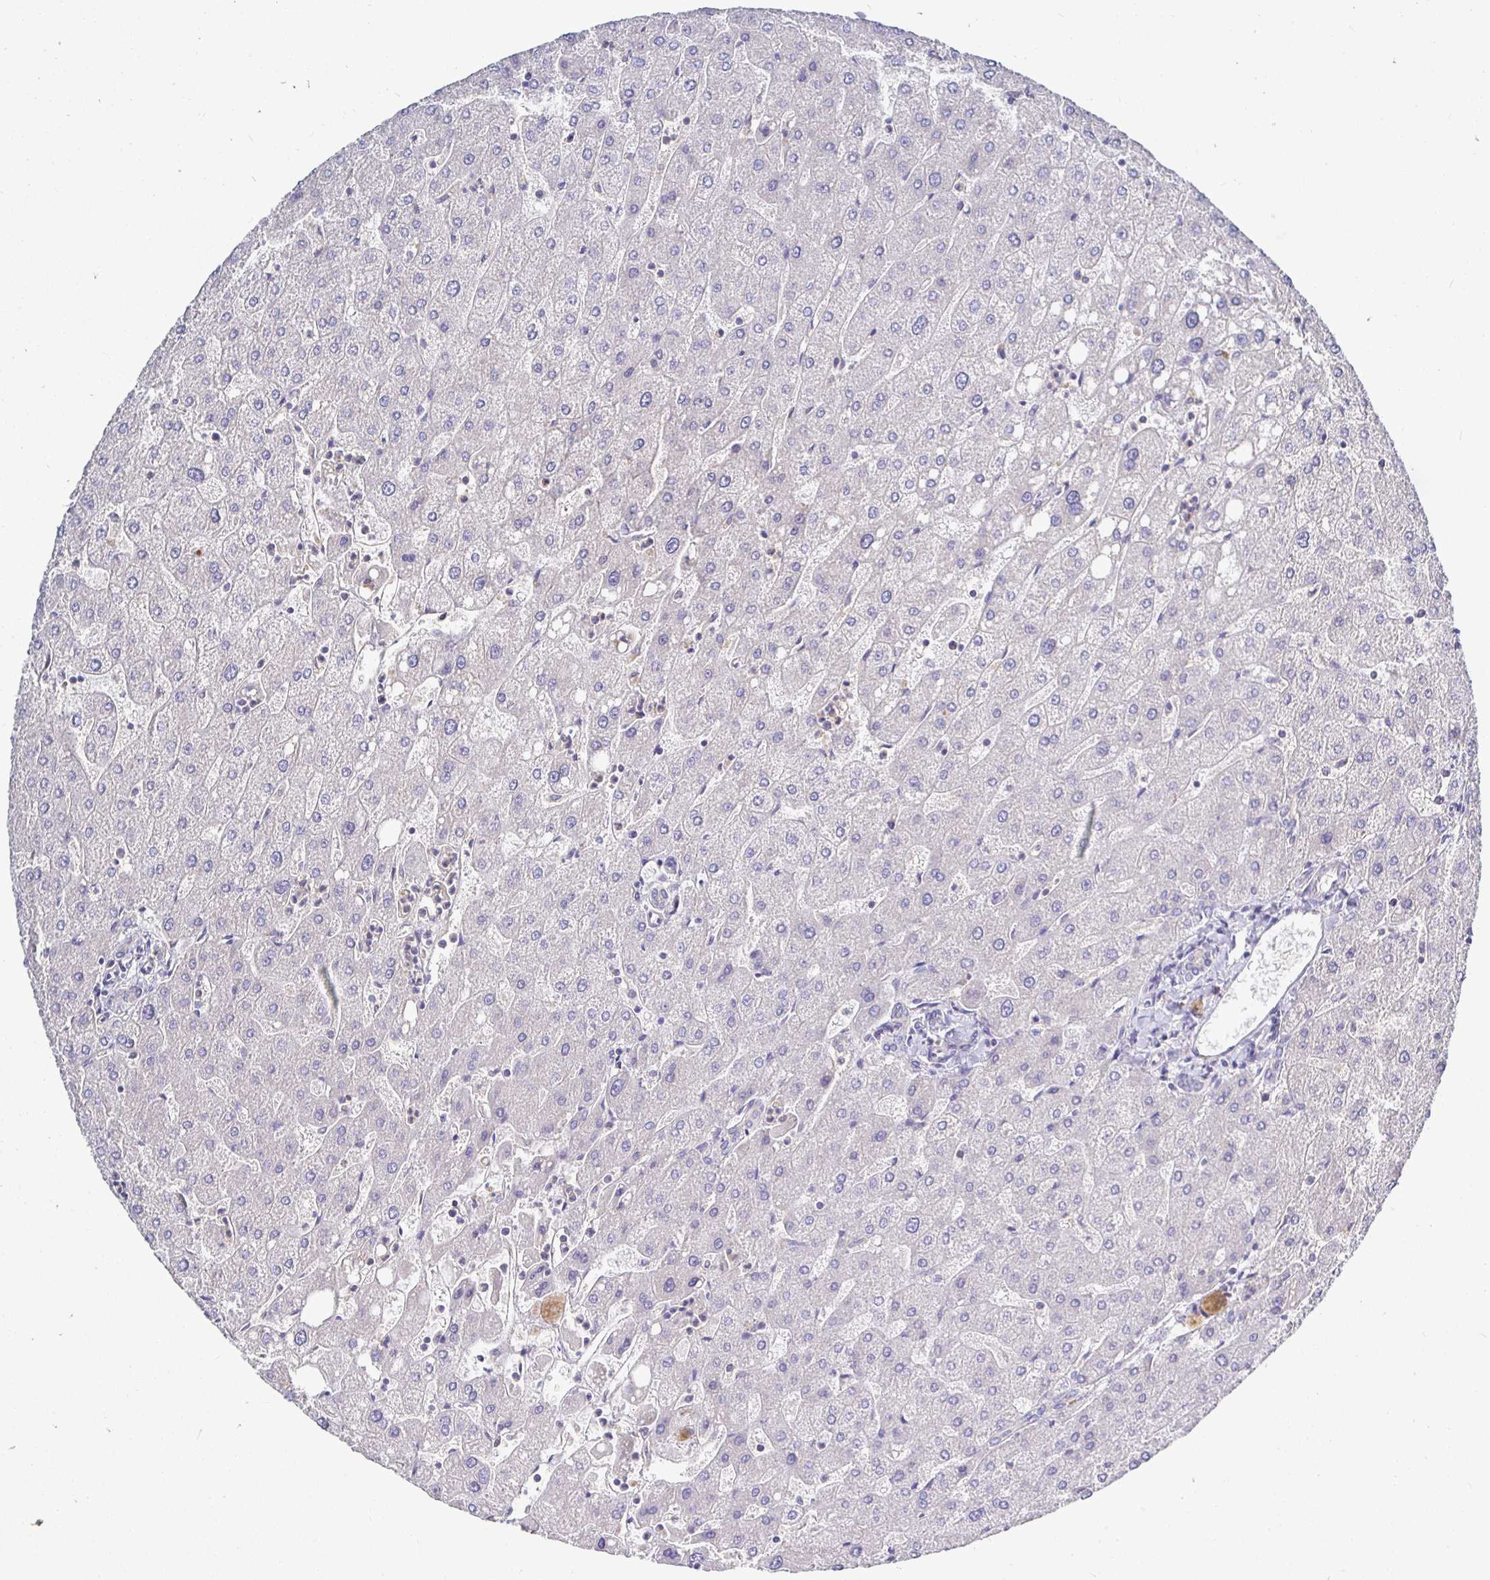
{"staining": {"intensity": "negative", "quantity": "none", "location": "none"}, "tissue": "liver", "cell_type": "Cholangiocytes", "image_type": "normal", "snomed": [{"axis": "morphology", "description": "Normal tissue, NOS"}, {"axis": "topography", "description": "Liver"}], "caption": "This histopathology image is of normal liver stained with immunohistochemistry to label a protein in brown with the nuclei are counter-stained blue. There is no positivity in cholangiocytes.", "gene": "KIF21A", "patient": {"sex": "male", "age": 67}}